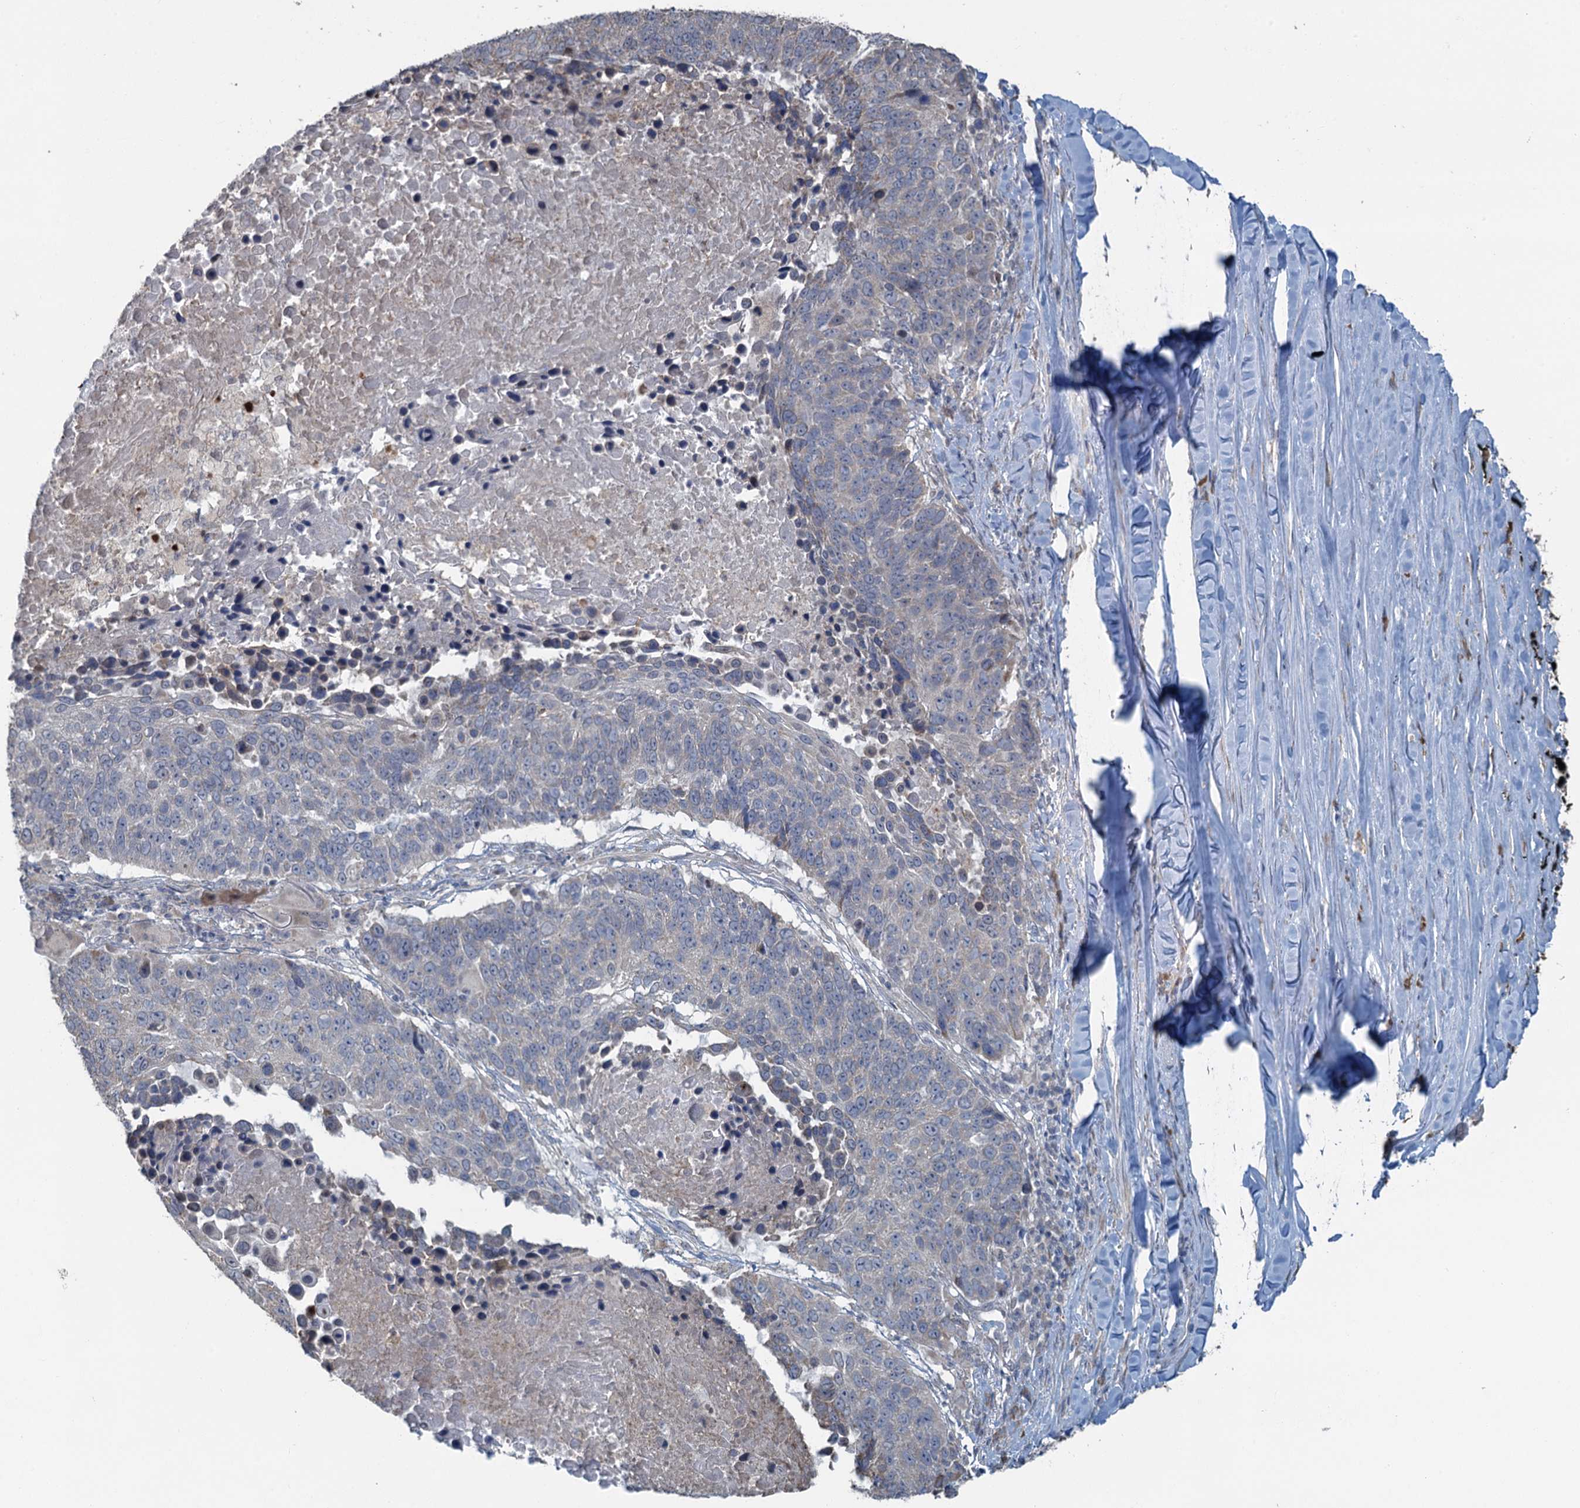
{"staining": {"intensity": "negative", "quantity": "none", "location": "none"}, "tissue": "lung cancer", "cell_type": "Tumor cells", "image_type": "cancer", "snomed": [{"axis": "morphology", "description": "Normal tissue, NOS"}, {"axis": "morphology", "description": "Squamous cell carcinoma, NOS"}, {"axis": "topography", "description": "Lymph node"}, {"axis": "topography", "description": "Lung"}], "caption": "The micrograph demonstrates no significant staining in tumor cells of lung cancer (squamous cell carcinoma).", "gene": "TEX35", "patient": {"sex": "male", "age": 66}}